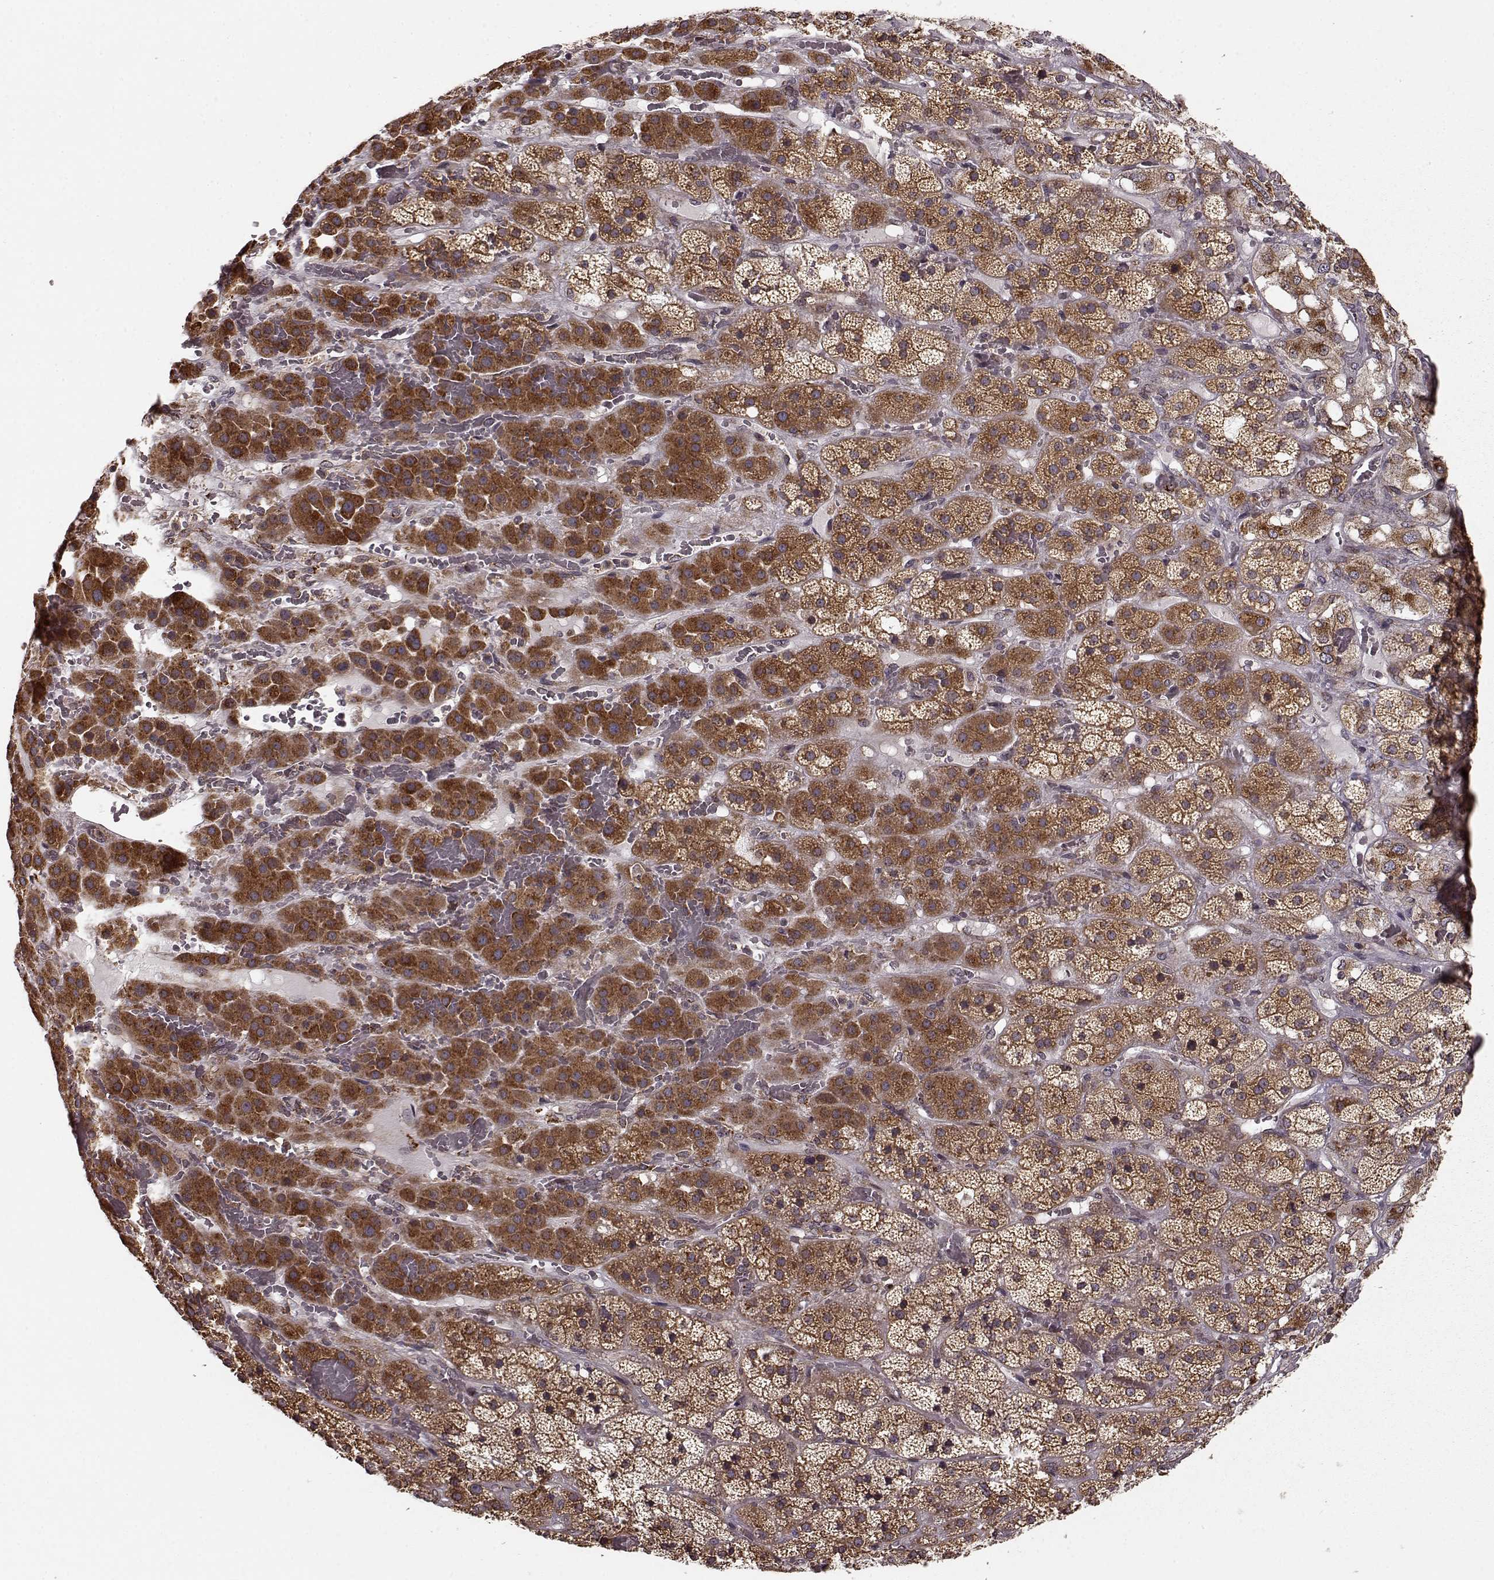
{"staining": {"intensity": "strong", "quantity": ">75%", "location": "cytoplasmic/membranous"}, "tissue": "adrenal gland", "cell_type": "Glandular cells", "image_type": "normal", "snomed": [{"axis": "morphology", "description": "Normal tissue, NOS"}, {"axis": "topography", "description": "Adrenal gland"}], "caption": "Glandular cells reveal high levels of strong cytoplasmic/membranous staining in approximately >75% of cells in unremarkable human adrenal gland. Using DAB (brown) and hematoxylin (blue) stains, captured at high magnification using brightfield microscopy.", "gene": "YIPF5", "patient": {"sex": "male", "age": 57}}